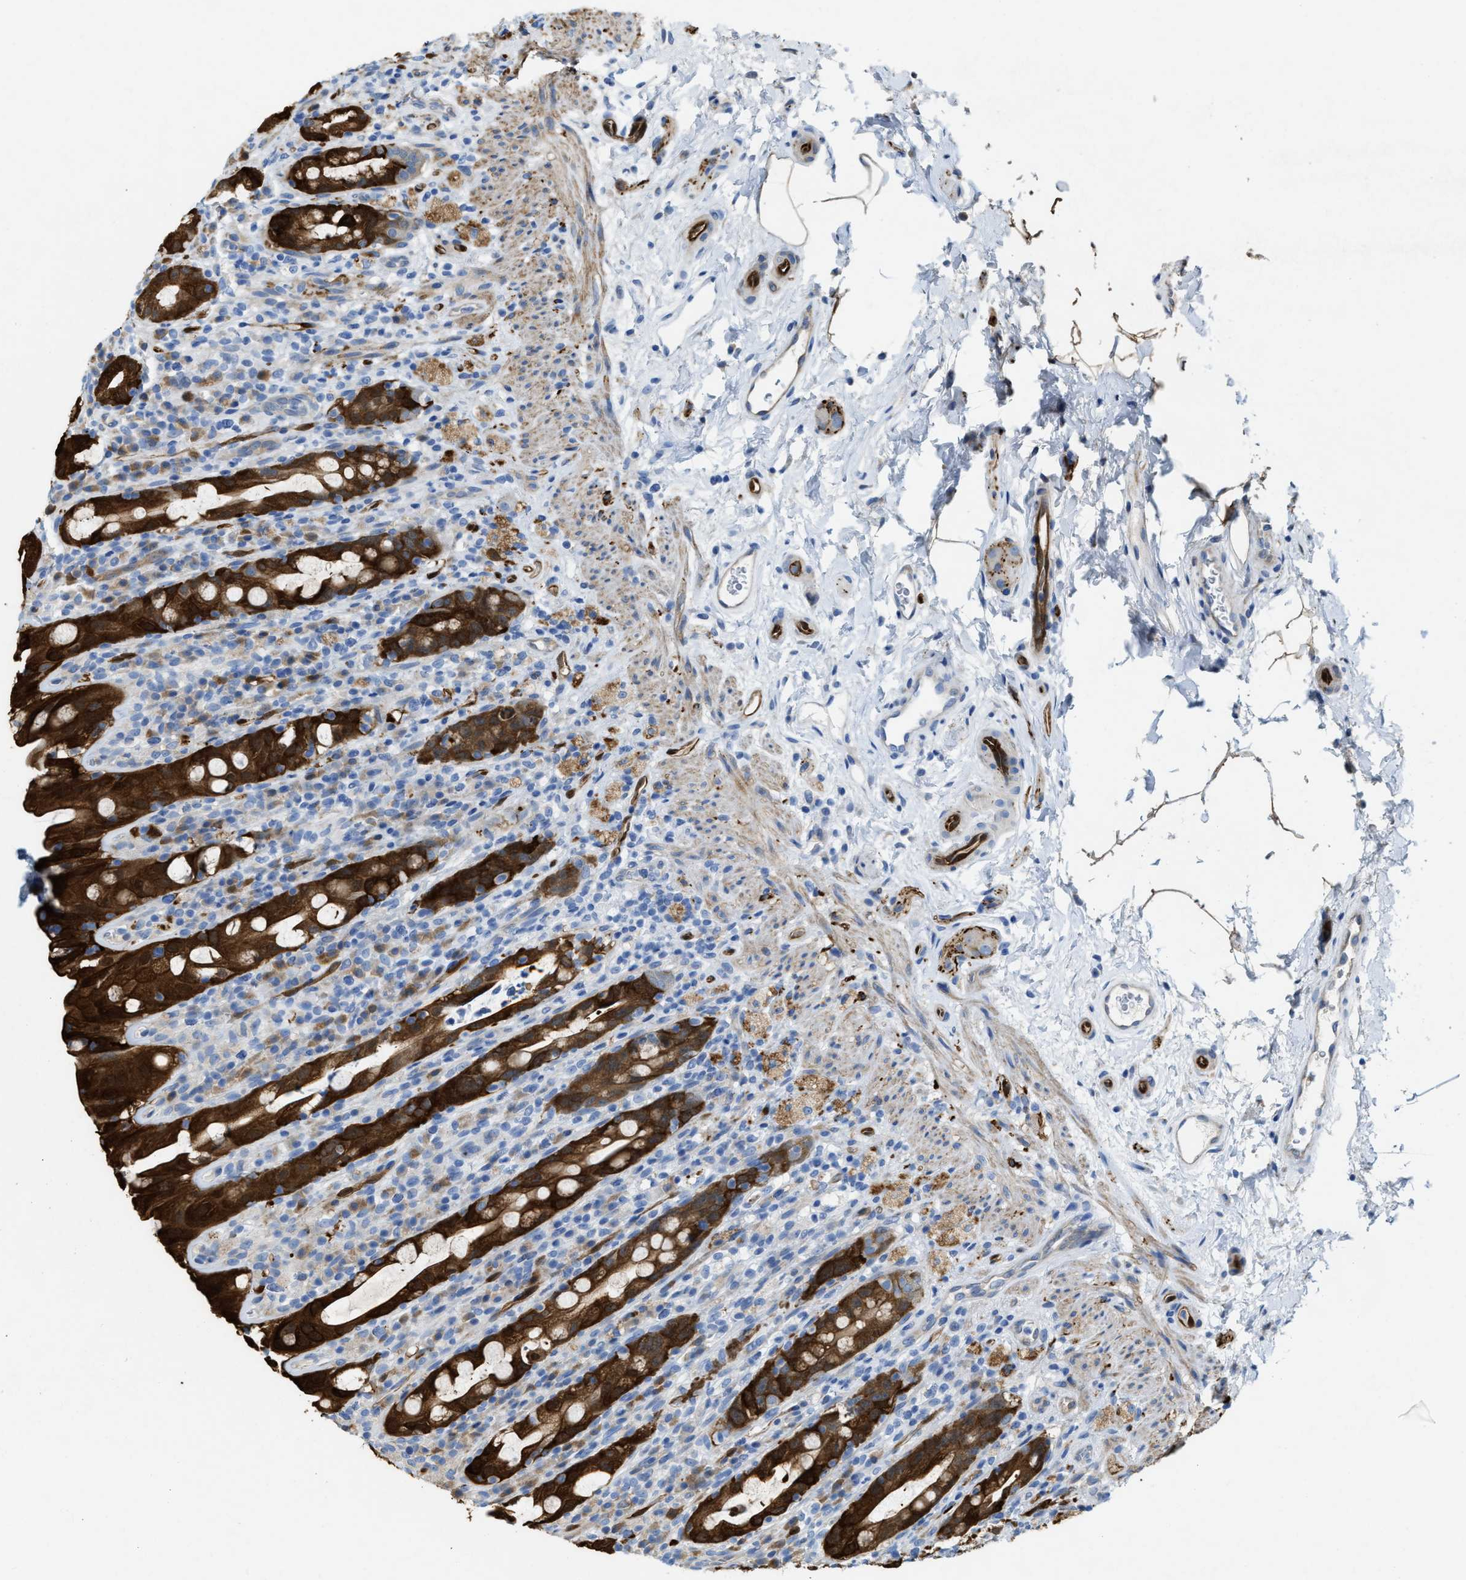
{"staining": {"intensity": "strong", "quantity": ">75%", "location": "cytoplasmic/membranous"}, "tissue": "rectum", "cell_type": "Glandular cells", "image_type": "normal", "snomed": [{"axis": "morphology", "description": "Normal tissue, NOS"}, {"axis": "topography", "description": "Rectum"}], "caption": "A brown stain shows strong cytoplasmic/membranous staining of a protein in glandular cells of benign human rectum.", "gene": "ASS1", "patient": {"sex": "male", "age": 44}}